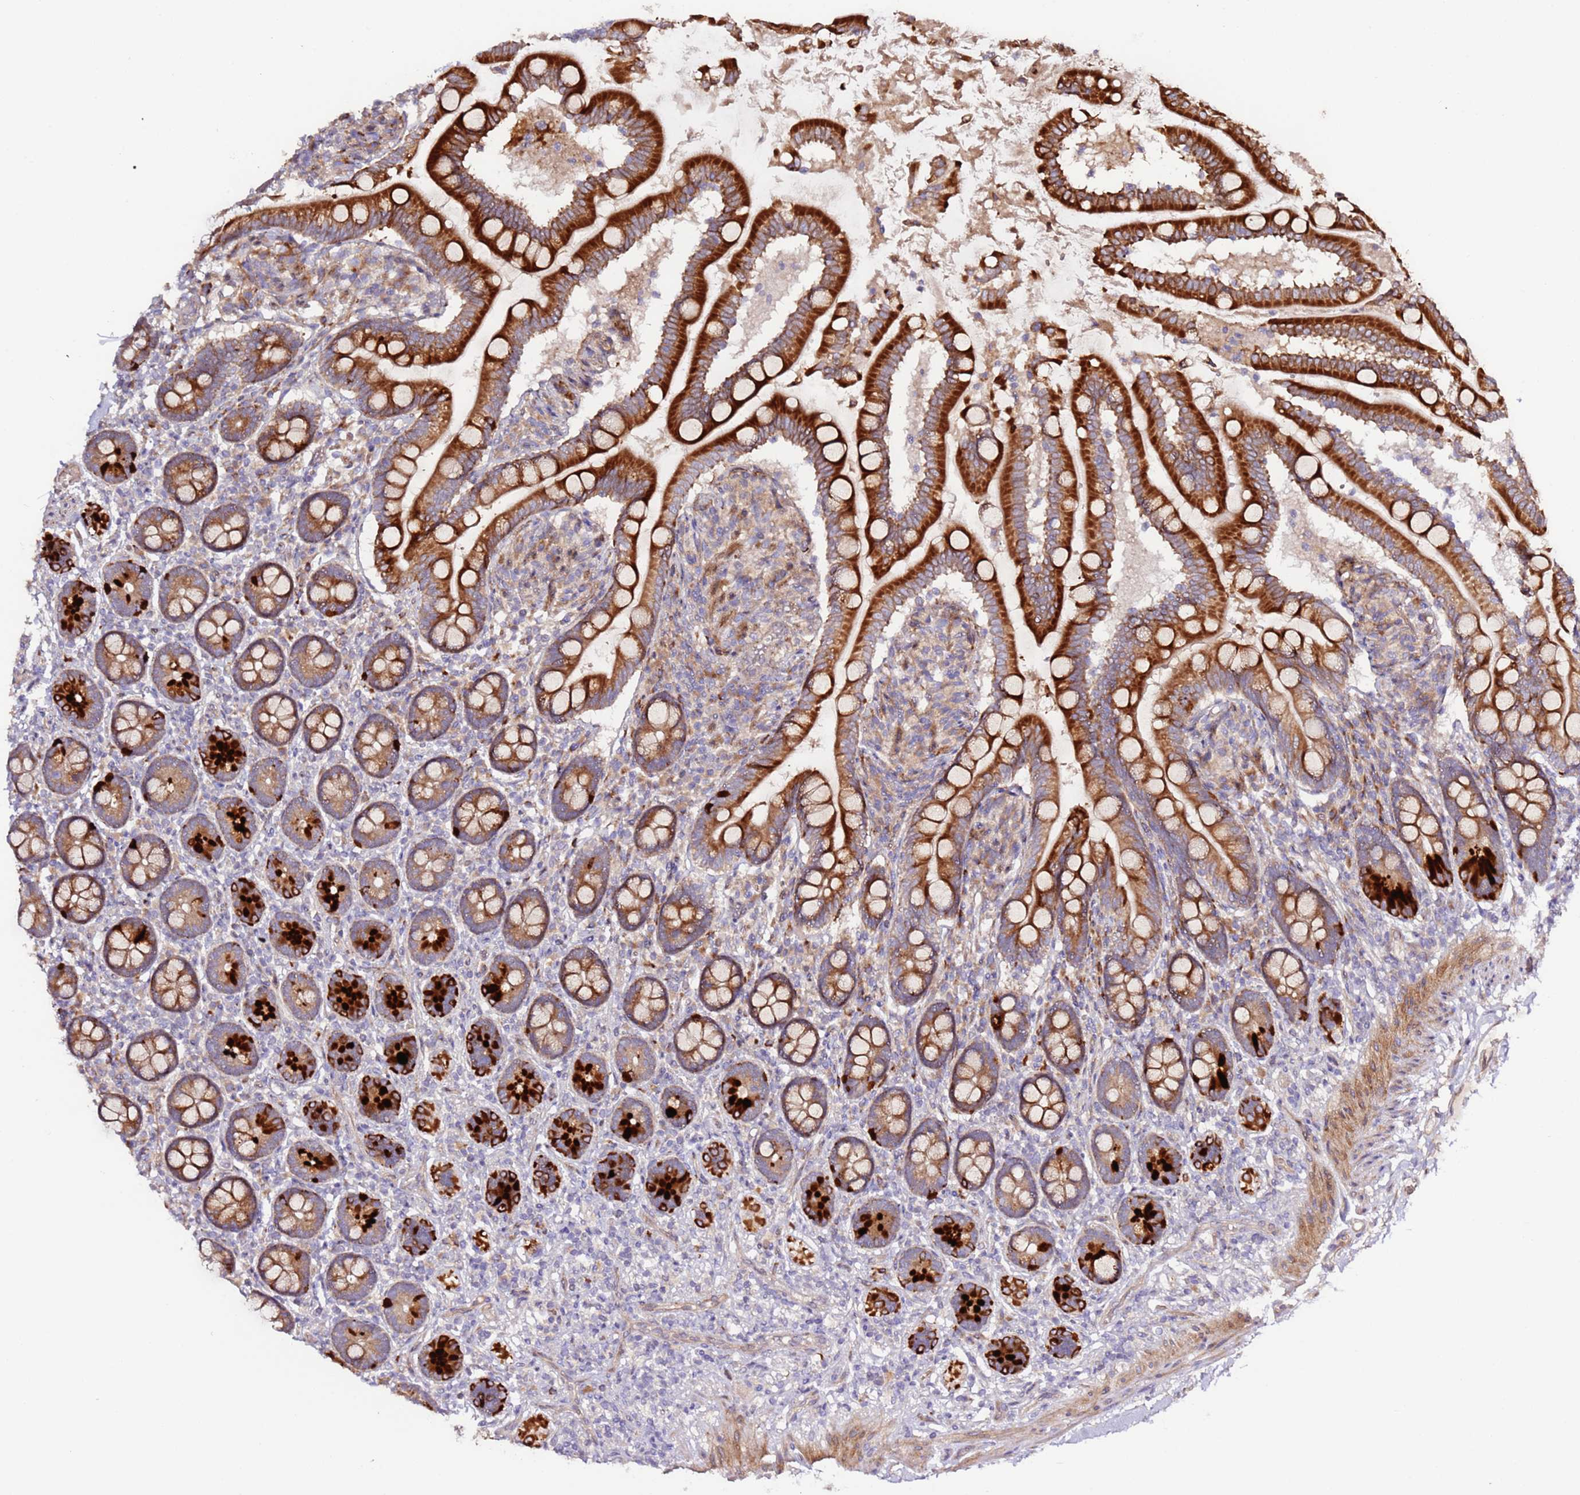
{"staining": {"intensity": "strong", "quantity": ">75%", "location": "cytoplasmic/membranous"}, "tissue": "small intestine", "cell_type": "Glandular cells", "image_type": "normal", "snomed": [{"axis": "morphology", "description": "Normal tissue, NOS"}, {"axis": "topography", "description": "Small intestine"}], "caption": "Protein expression by immunohistochemistry shows strong cytoplasmic/membranous staining in about >75% of glandular cells in unremarkable small intestine. (IHC, brightfield microscopy, high magnification).", "gene": "HSD17B7", "patient": {"sex": "female", "age": 64}}